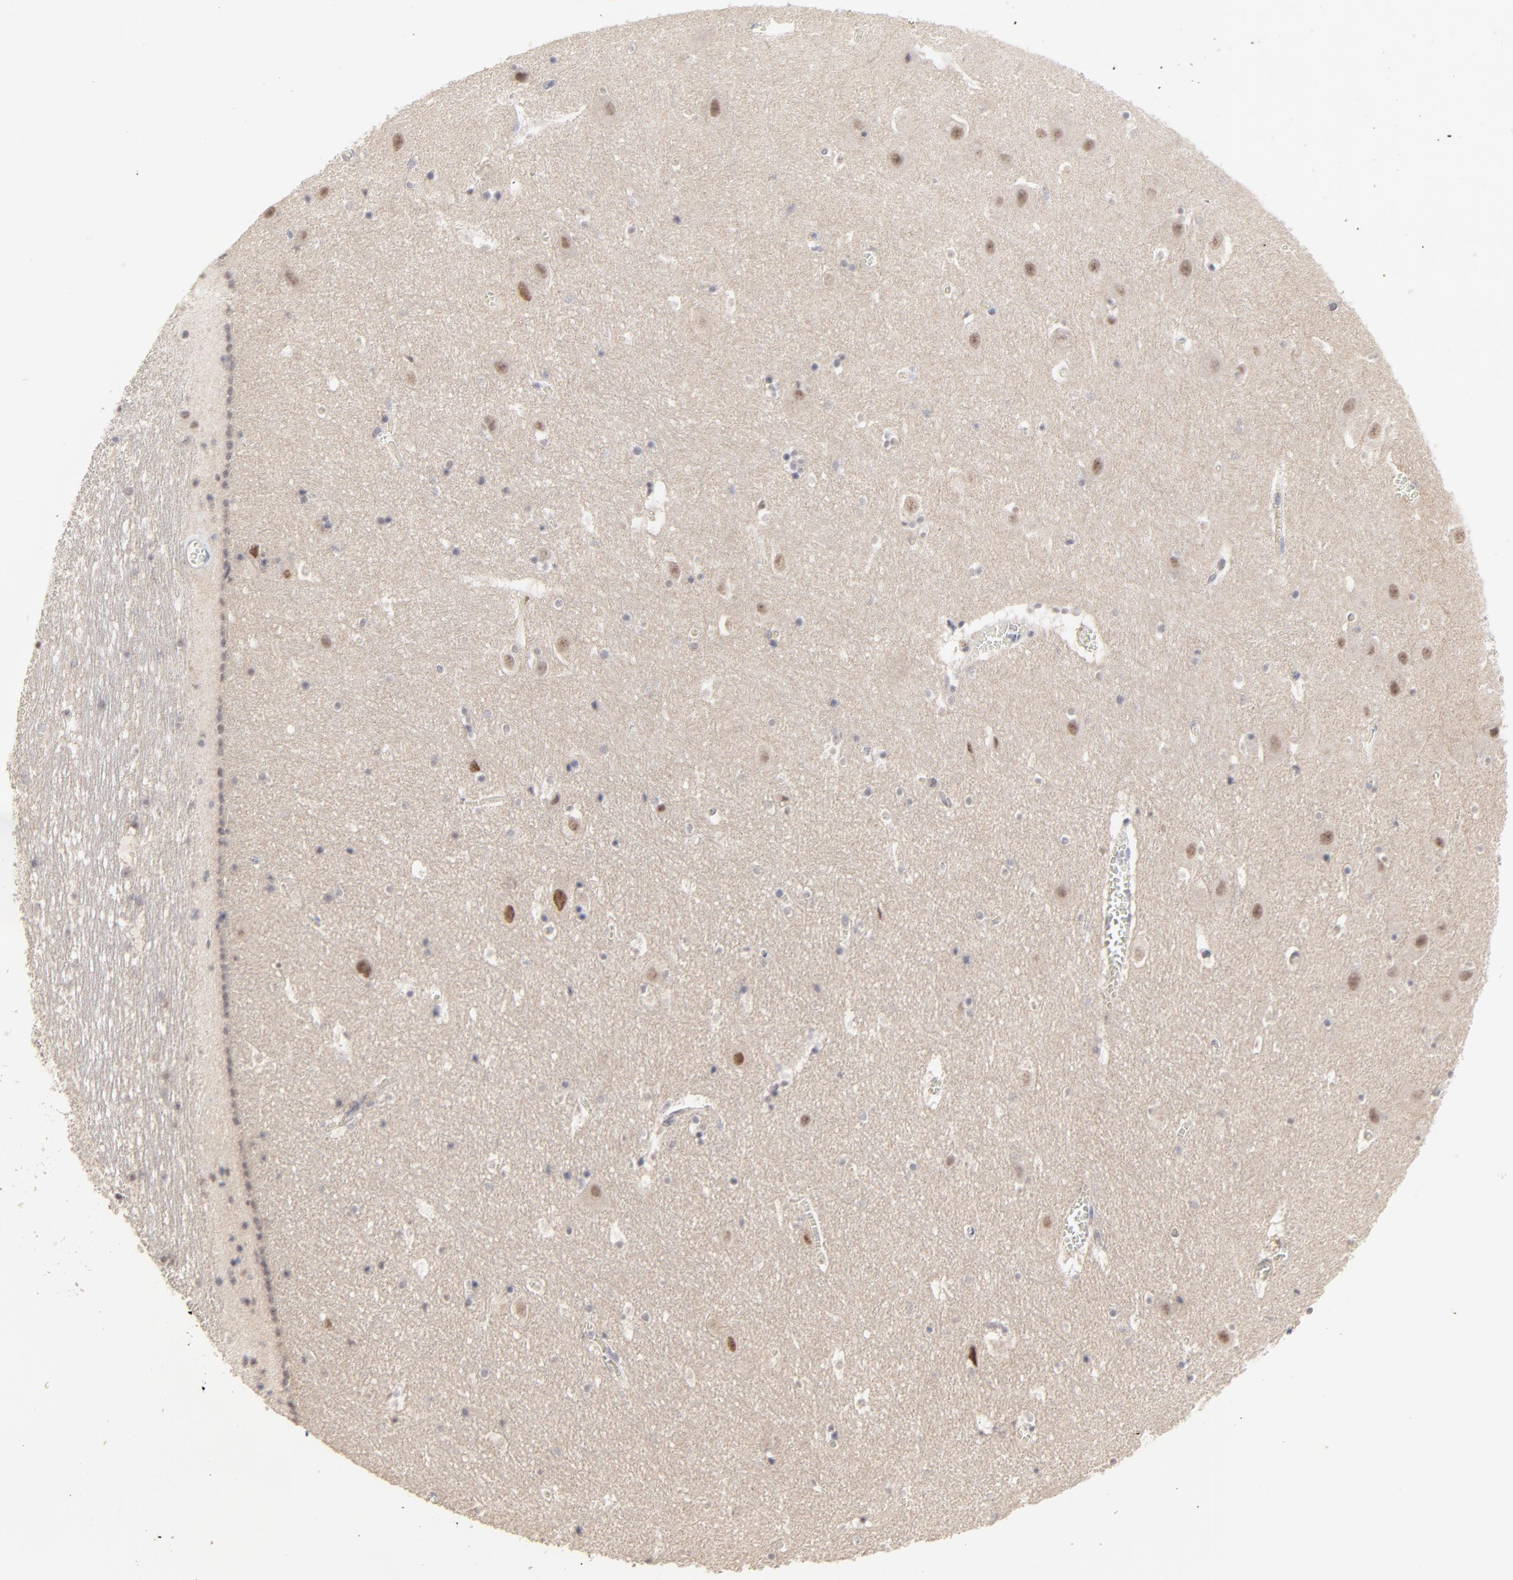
{"staining": {"intensity": "negative", "quantity": "none", "location": "none"}, "tissue": "hippocampus", "cell_type": "Glial cells", "image_type": "normal", "snomed": [{"axis": "morphology", "description": "Normal tissue, NOS"}, {"axis": "topography", "description": "Hippocampus"}], "caption": "Immunohistochemistry (IHC) histopathology image of benign hippocampus stained for a protein (brown), which demonstrates no positivity in glial cells. Nuclei are stained in blue.", "gene": "FAM199X", "patient": {"sex": "male", "age": 45}}